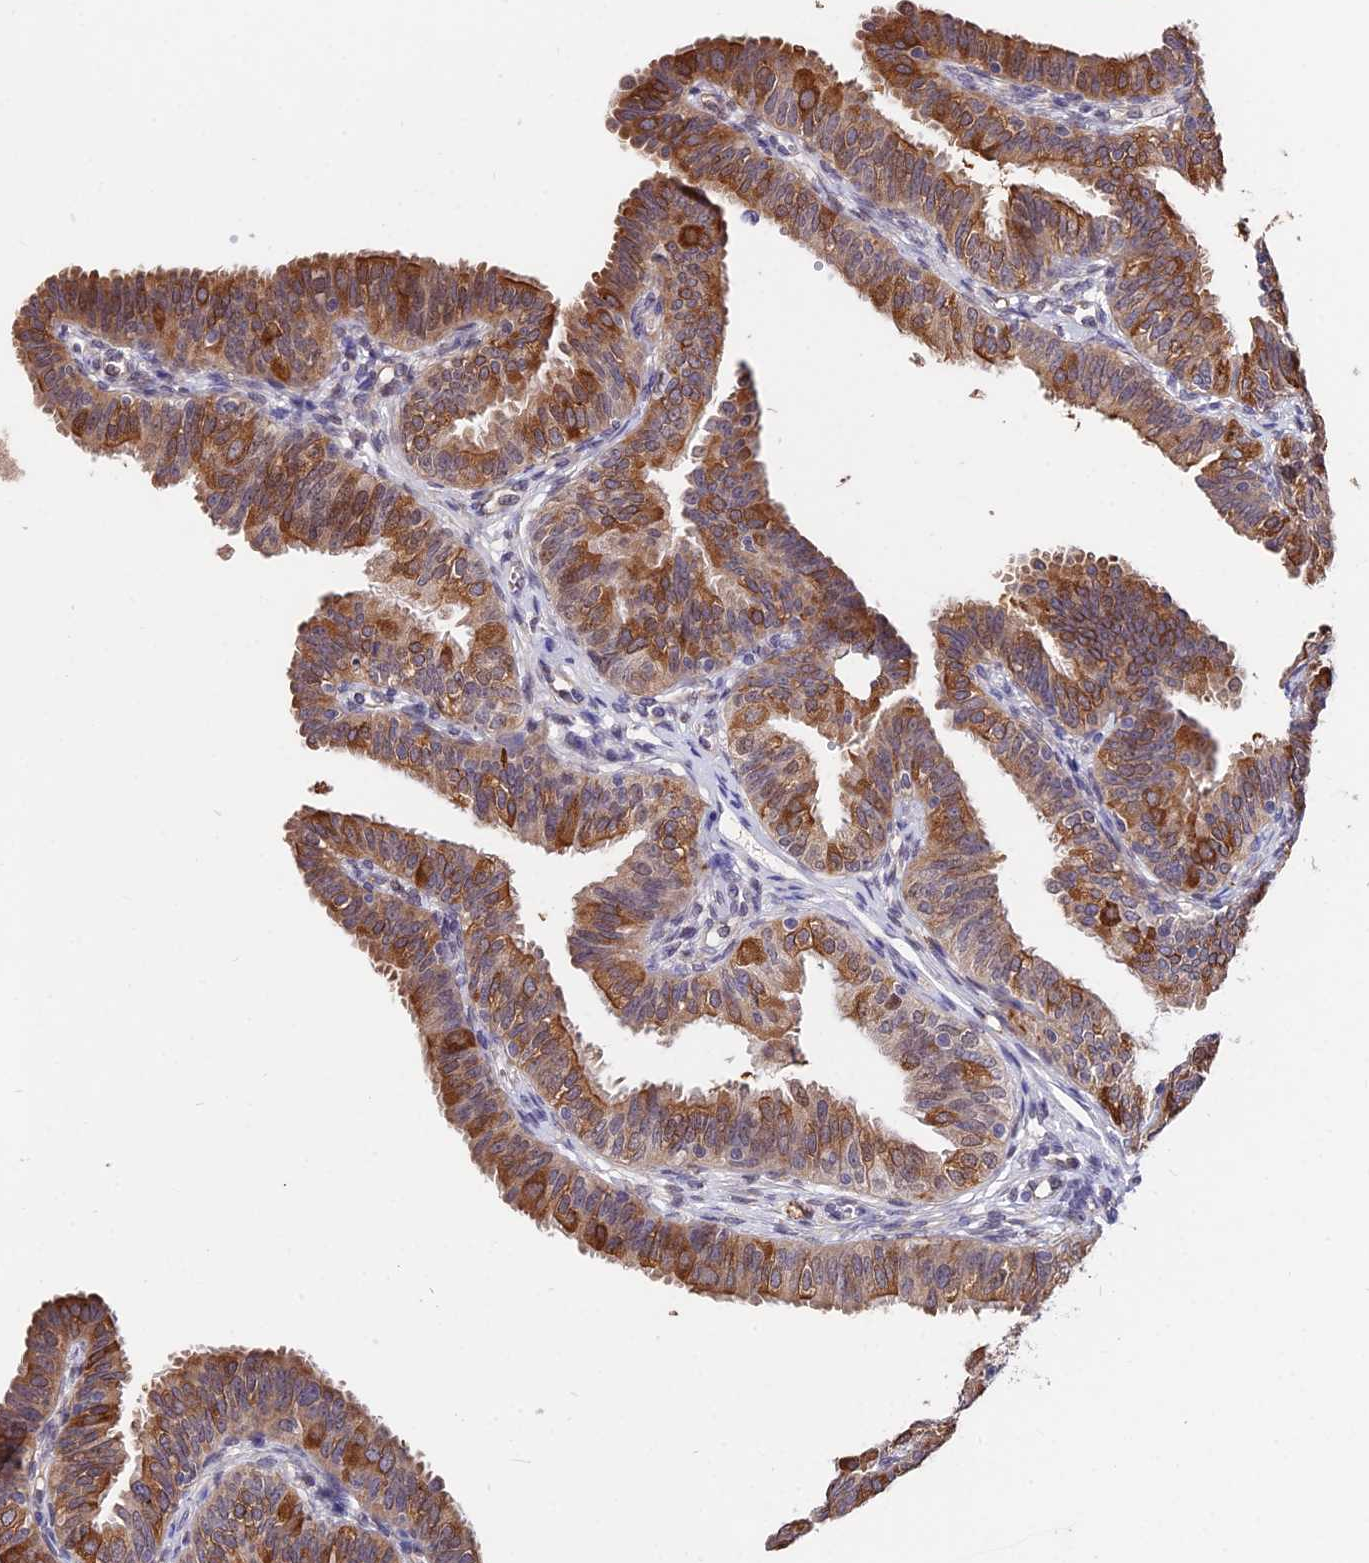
{"staining": {"intensity": "moderate", "quantity": ">75%", "location": "cytoplasmic/membranous"}, "tissue": "fallopian tube", "cell_type": "Glandular cells", "image_type": "normal", "snomed": [{"axis": "morphology", "description": "Normal tissue, NOS"}, {"axis": "topography", "description": "Fallopian tube"}], "caption": "High-magnification brightfield microscopy of benign fallopian tube stained with DAB (brown) and counterstained with hematoxylin (blue). glandular cells exhibit moderate cytoplasmic/membranous staining is present in approximately>75% of cells.", "gene": "INPP4A", "patient": {"sex": "female", "age": 35}}